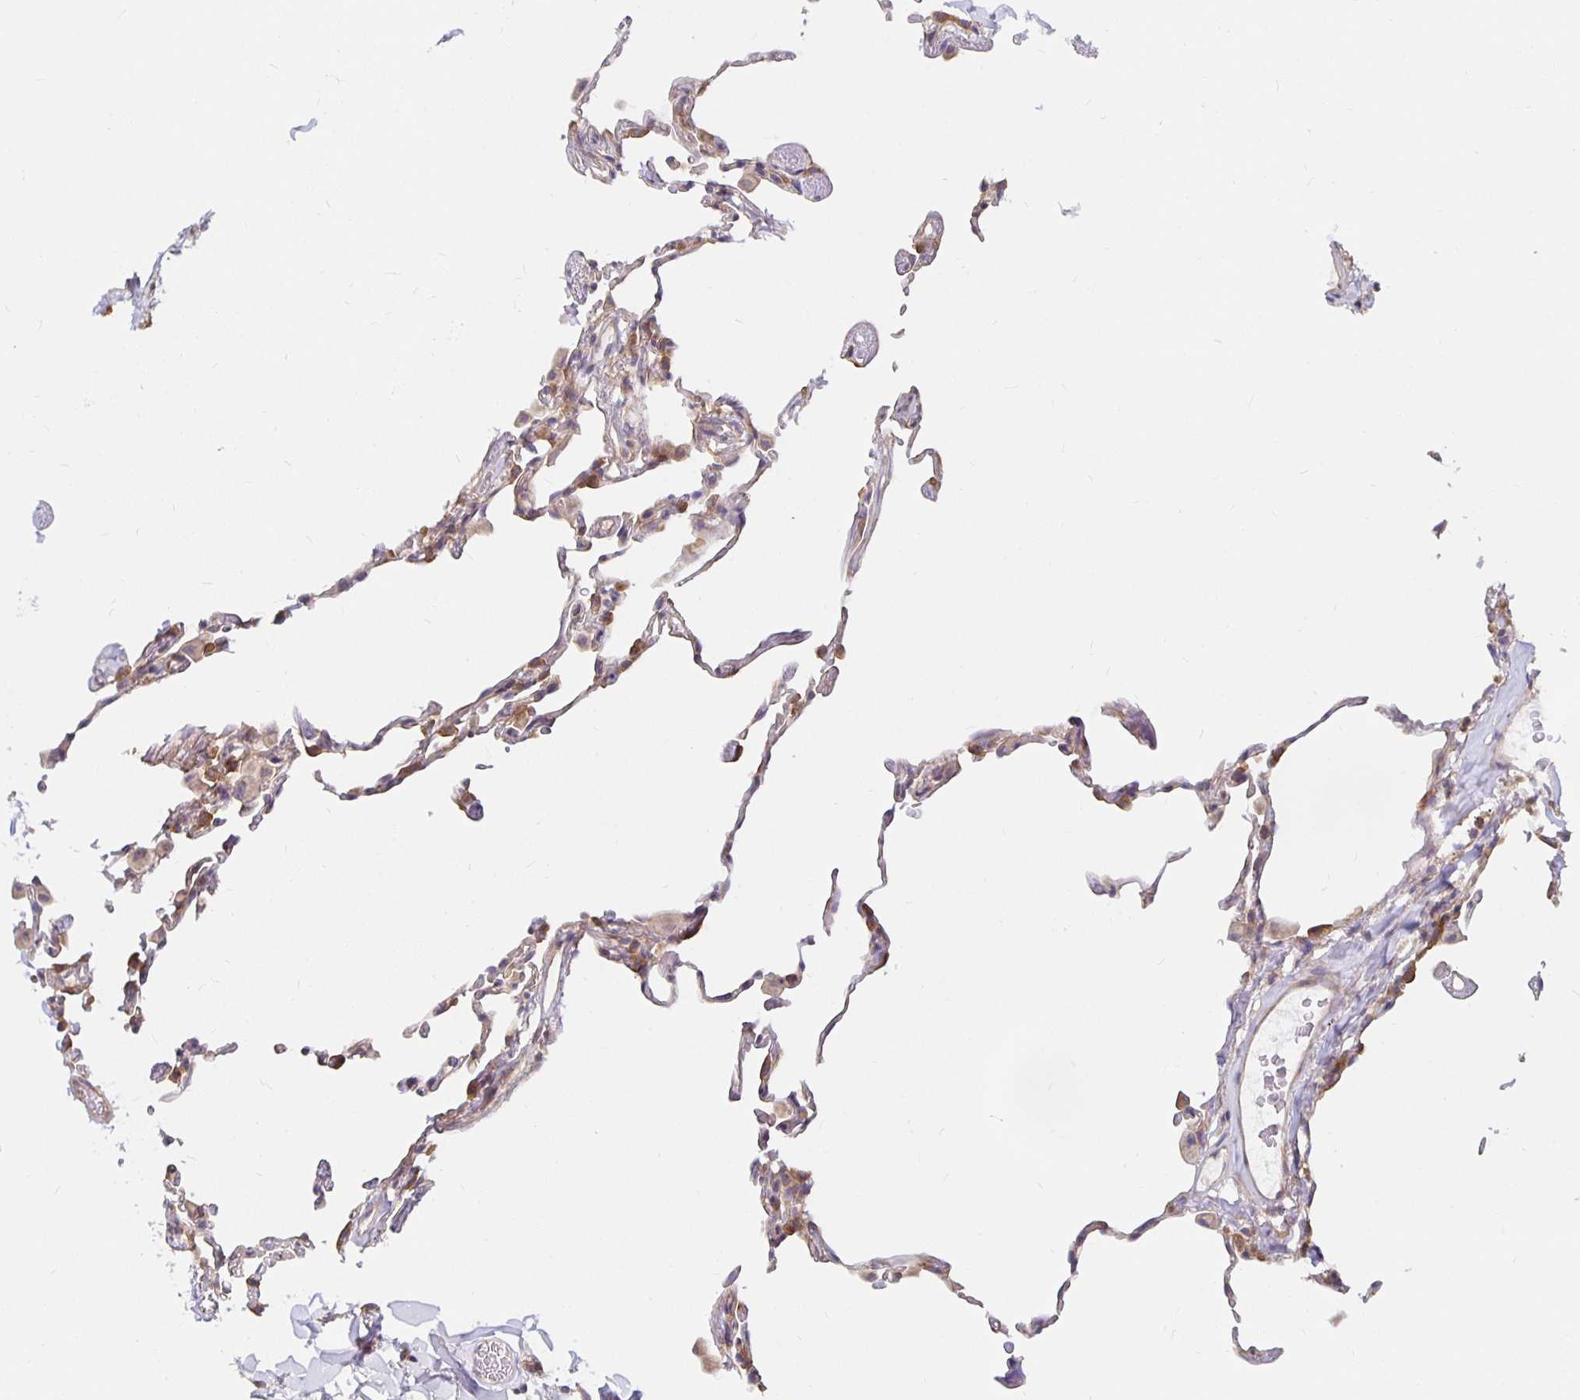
{"staining": {"intensity": "moderate", "quantity": "<25%", "location": "cytoplasmic/membranous"}, "tissue": "lung", "cell_type": "Alveolar cells", "image_type": "normal", "snomed": [{"axis": "morphology", "description": "Normal tissue, NOS"}, {"axis": "topography", "description": "Lung"}], "caption": "Moderate cytoplasmic/membranous expression for a protein is appreciated in approximately <25% of alveolar cells of normal lung using immunohistochemistry (IHC).", "gene": "PDAP1", "patient": {"sex": "female", "age": 57}}